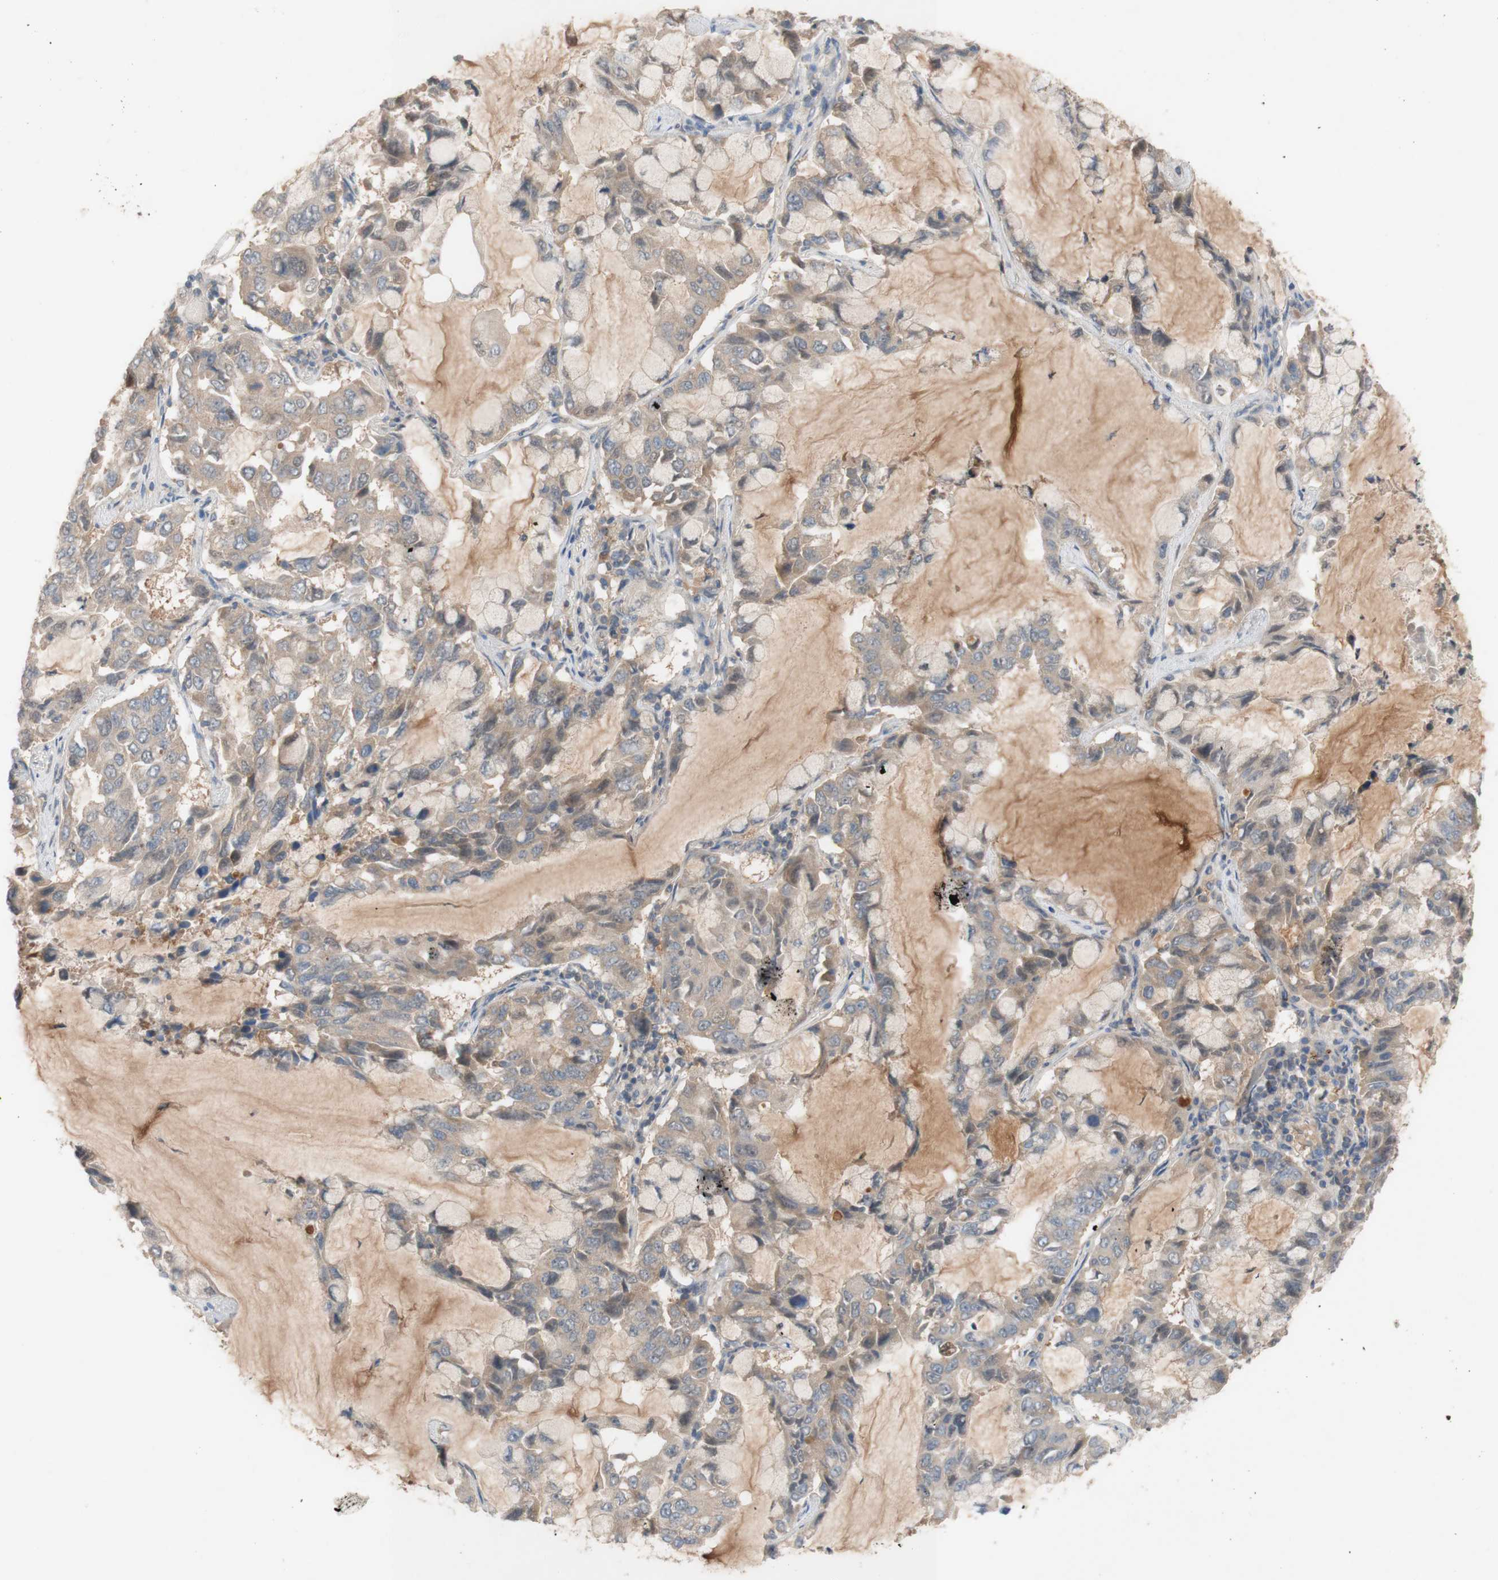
{"staining": {"intensity": "weak", "quantity": ">75%", "location": "cytoplasmic/membranous"}, "tissue": "lung cancer", "cell_type": "Tumor cells", "image_type": "cancer", "snomed": [{"axis": "morphology", "description": "Adenocarcinoma, NOS"}, {"axis": "topography", "description": "Lung"}], "caption": "There is low levels of weak cytoplasmic/membranous positivity in tumor cells of lung cancer (adenocarcinoma), as demonstrated by immunohistochemical staining (brown color).", "gene": "PEX2", "patient": {"sex": "male", "age": 64}}